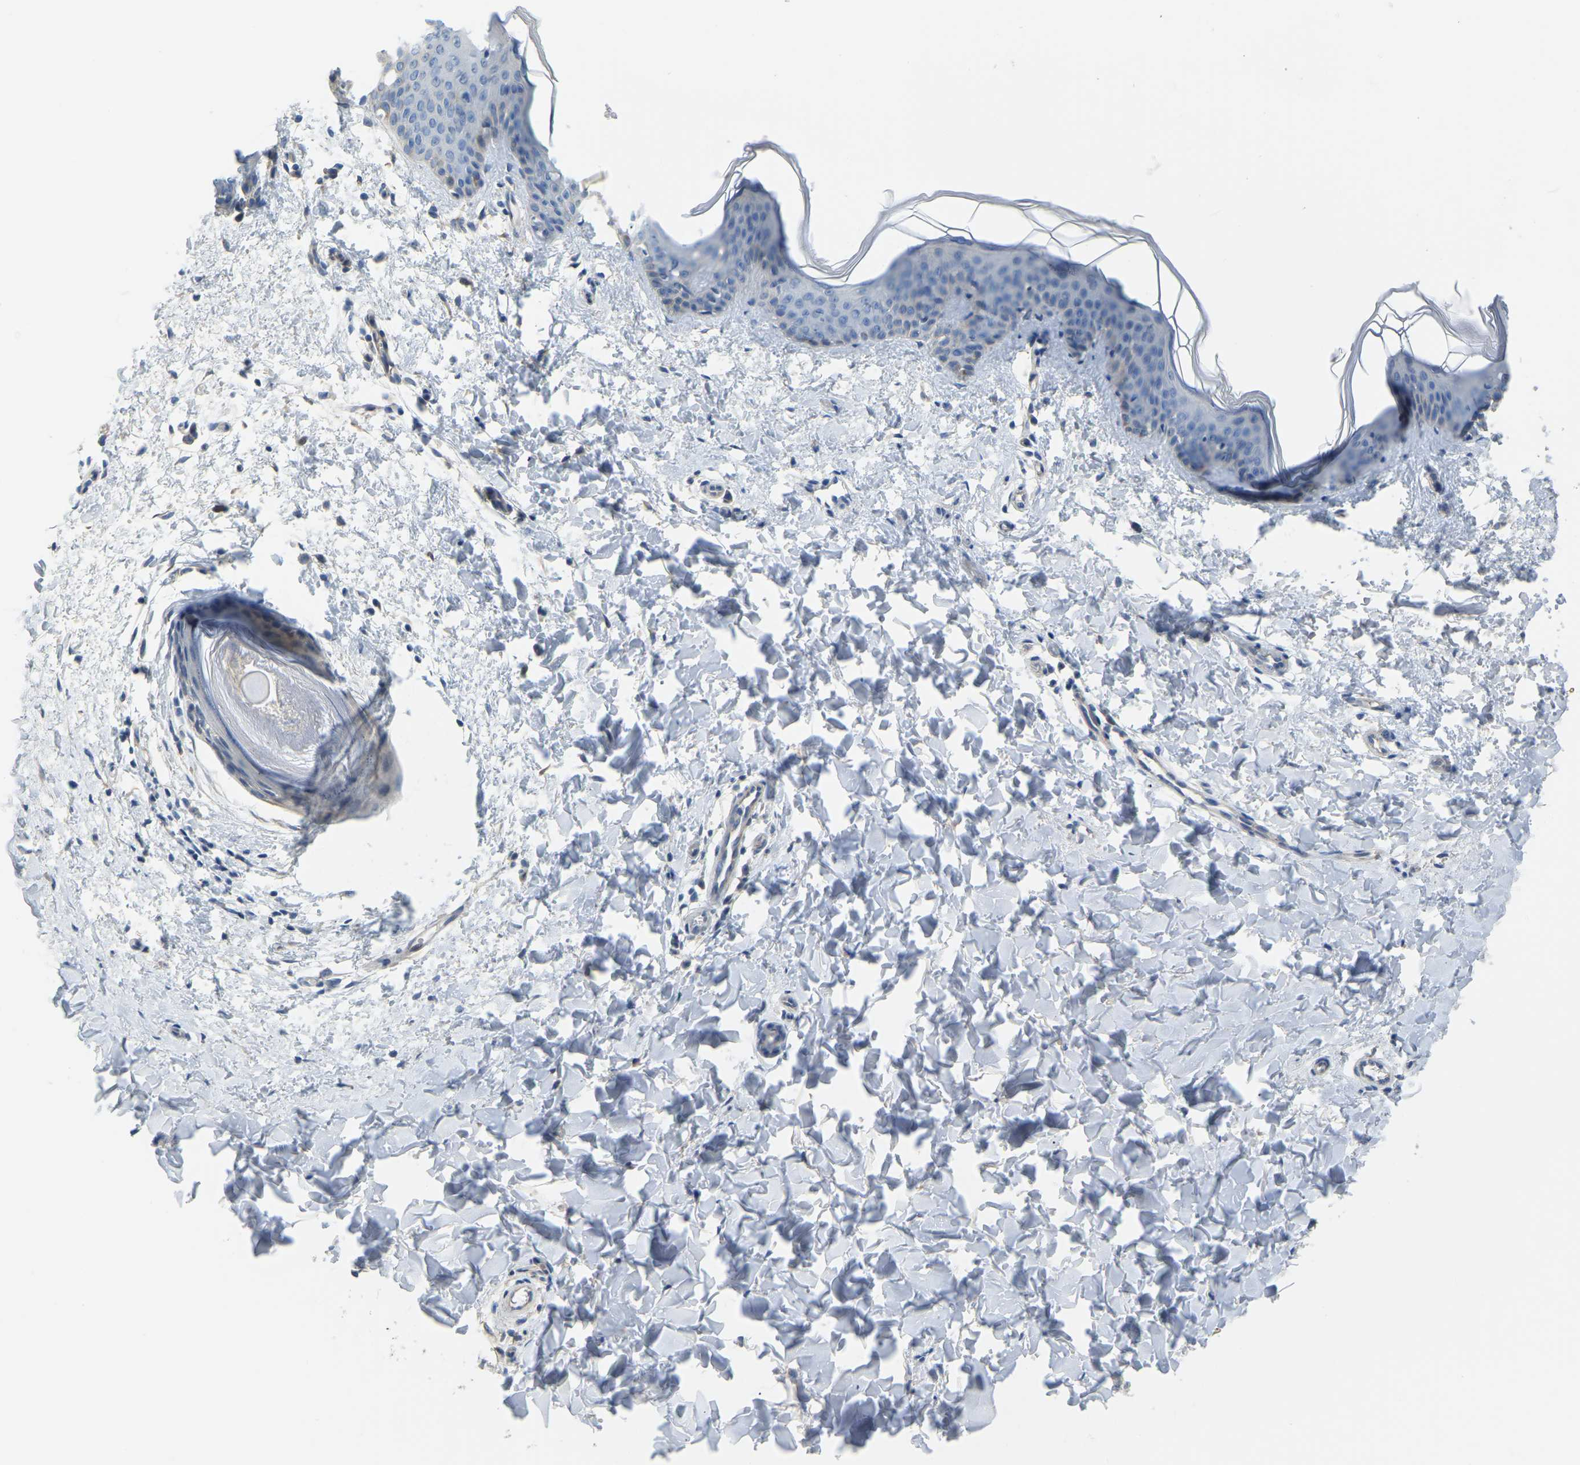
{"staining": {"intensity": "negative", "quantity": "none", "location": "none"}, "tissue": "skin", "cell_type": "Fibroblasts", "image_type": "normal", "snomed": [{"axis": "morphology", "description": "Normal tissue, NOS"}, {"axis": "topography", "description": "Skin"}], "caption": "Skin was stained to show a protein in brown. There is no significant expression in fibroblasts. (Brightfield microscopy of DAB IHC at high magnification).", "gene": "HIGD2B", "patient": {"sex": "female", "age": 17}}